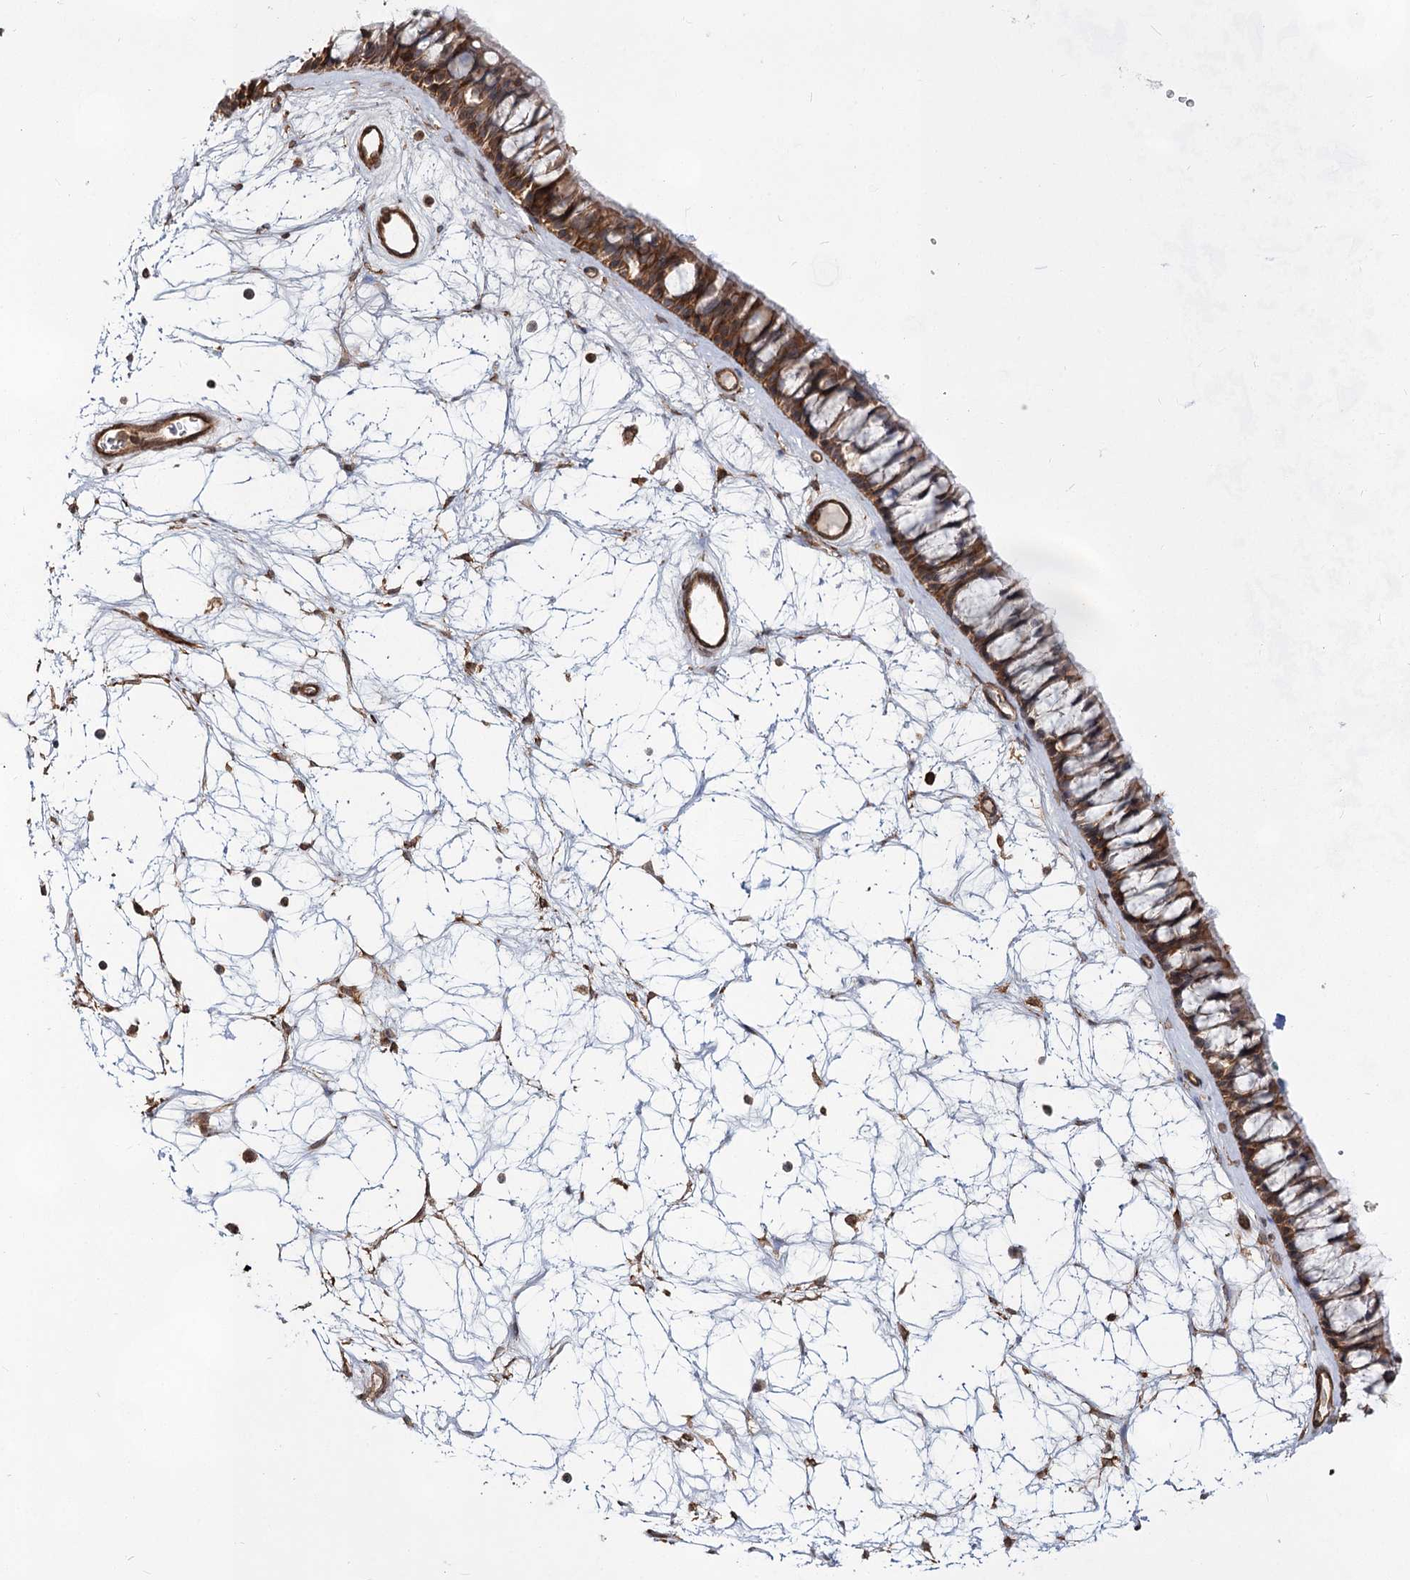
{"staining": {"intensity": "moderate", "quantity": ">75%", "location": "cytoplasmic/membranous"}, "tissue": "nasopharynx", "cell_type": "Respiratory epithelial cells", "image_type": "normal", "snomed": [{"axis": "morphology", "description": "Normal tissue, NOS"}, {"axis": "topography", "description": "Nasopharynx"}], "caption": "Brown immunohistochemical staining in unremarkable human nasopharynx demonstrates moderate cytoplasmic/membranous expression in approximately >75% of respiratory epithelial cells. (DAB IHC, brown staining for protein, blue staining for nuclei).", "gene": "IQSEC1", "patient": {"sex": "male", "age": 64}}